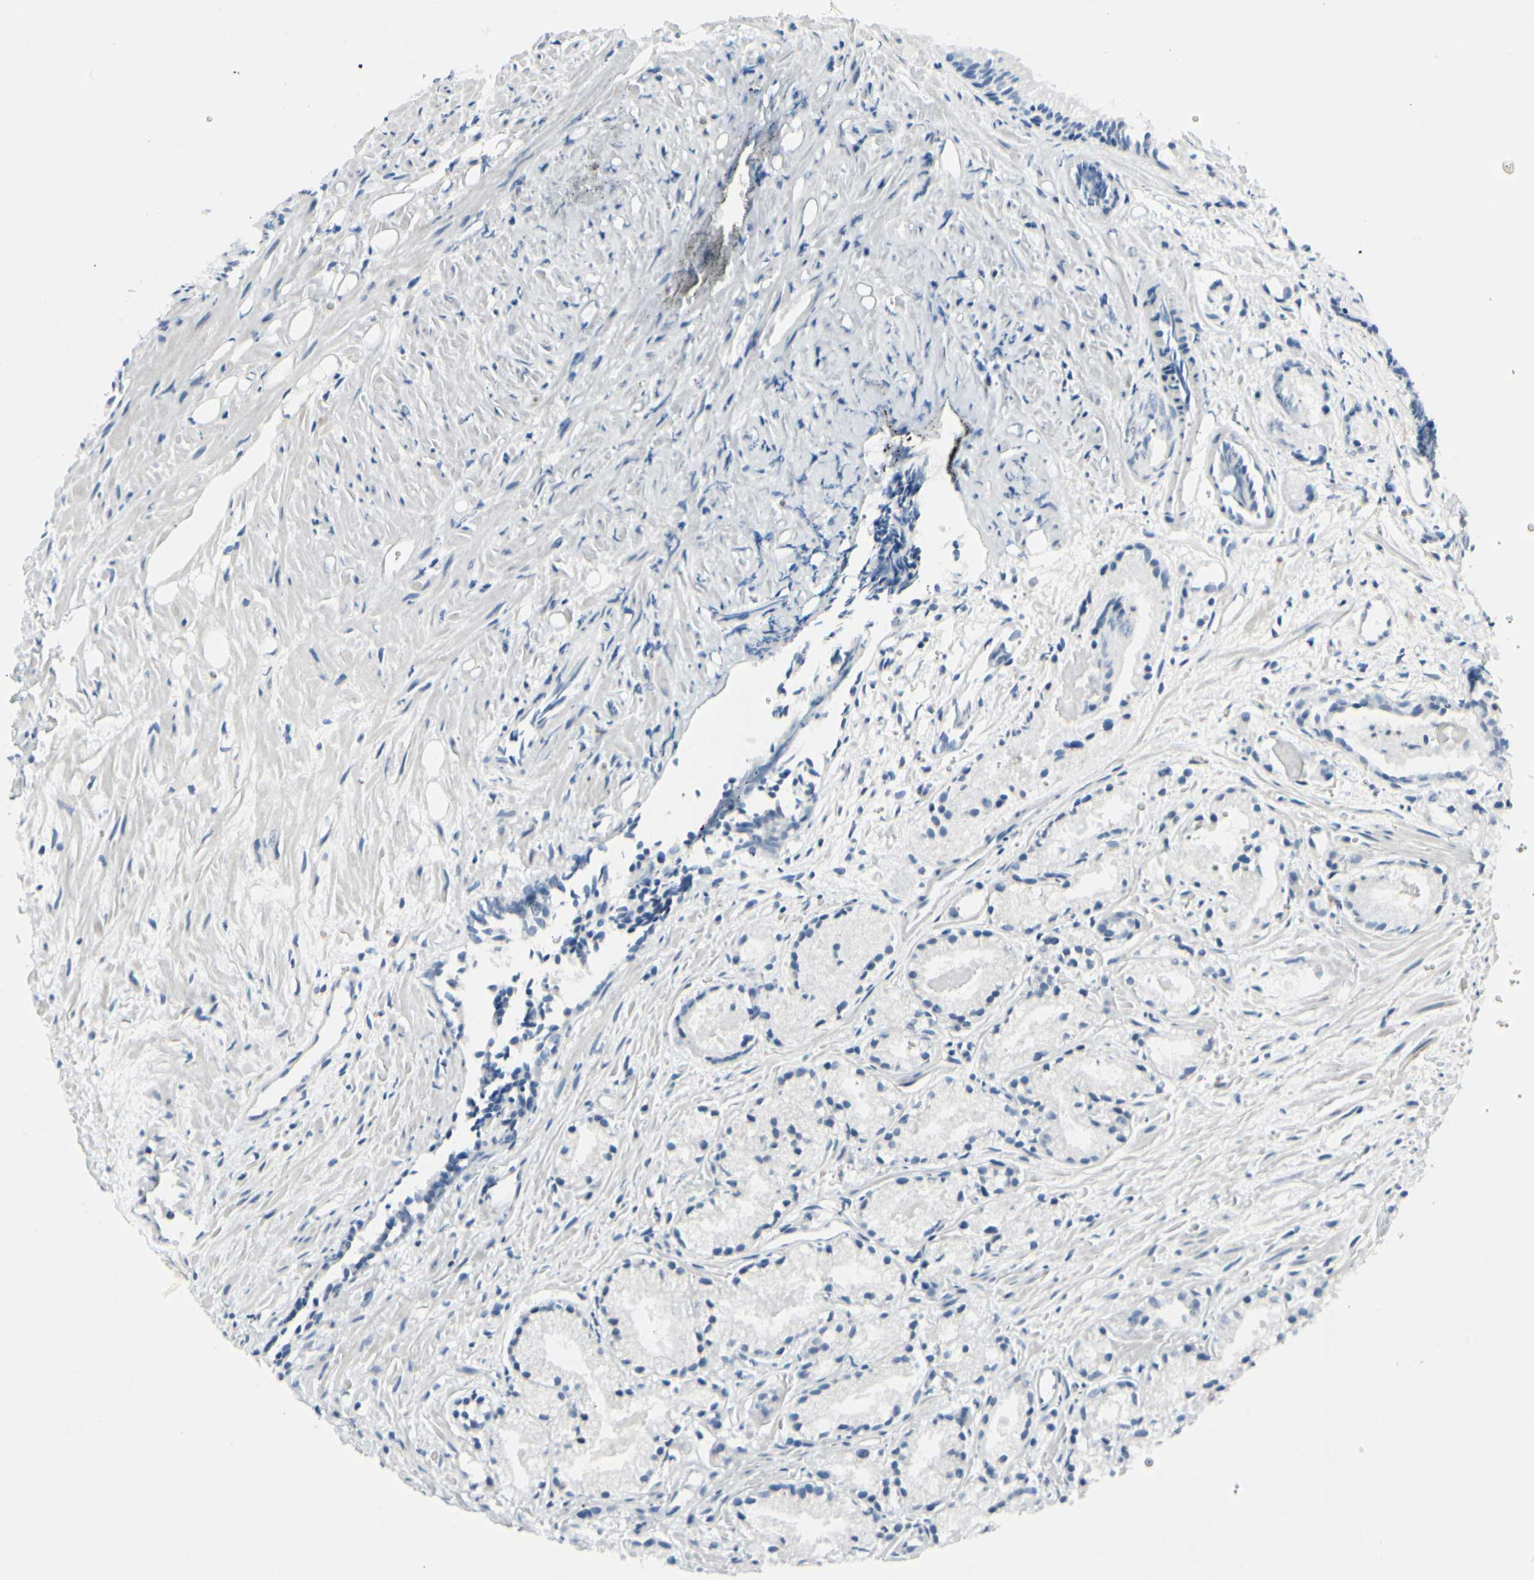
{"staining": {"intensity": "negative", "quantity": "none", "location": "none"}, "tissue": "prostate cancer", "cell_type": "Tumor cells", "image_type": "cancer", "snomed": [{"axis": "morphology", "description": "Adenocarcinoma, Low grade"}, {"axis": "topography", "description": "Prostate"}], "caption": "Prostate cancer (adenocarcinoma (low-grade)) was stained to show a protein in brown. There is no significant expression in tumor cells.", "gene": "ZSCAN1", "patient": {"sex": "male", "age": 72}}